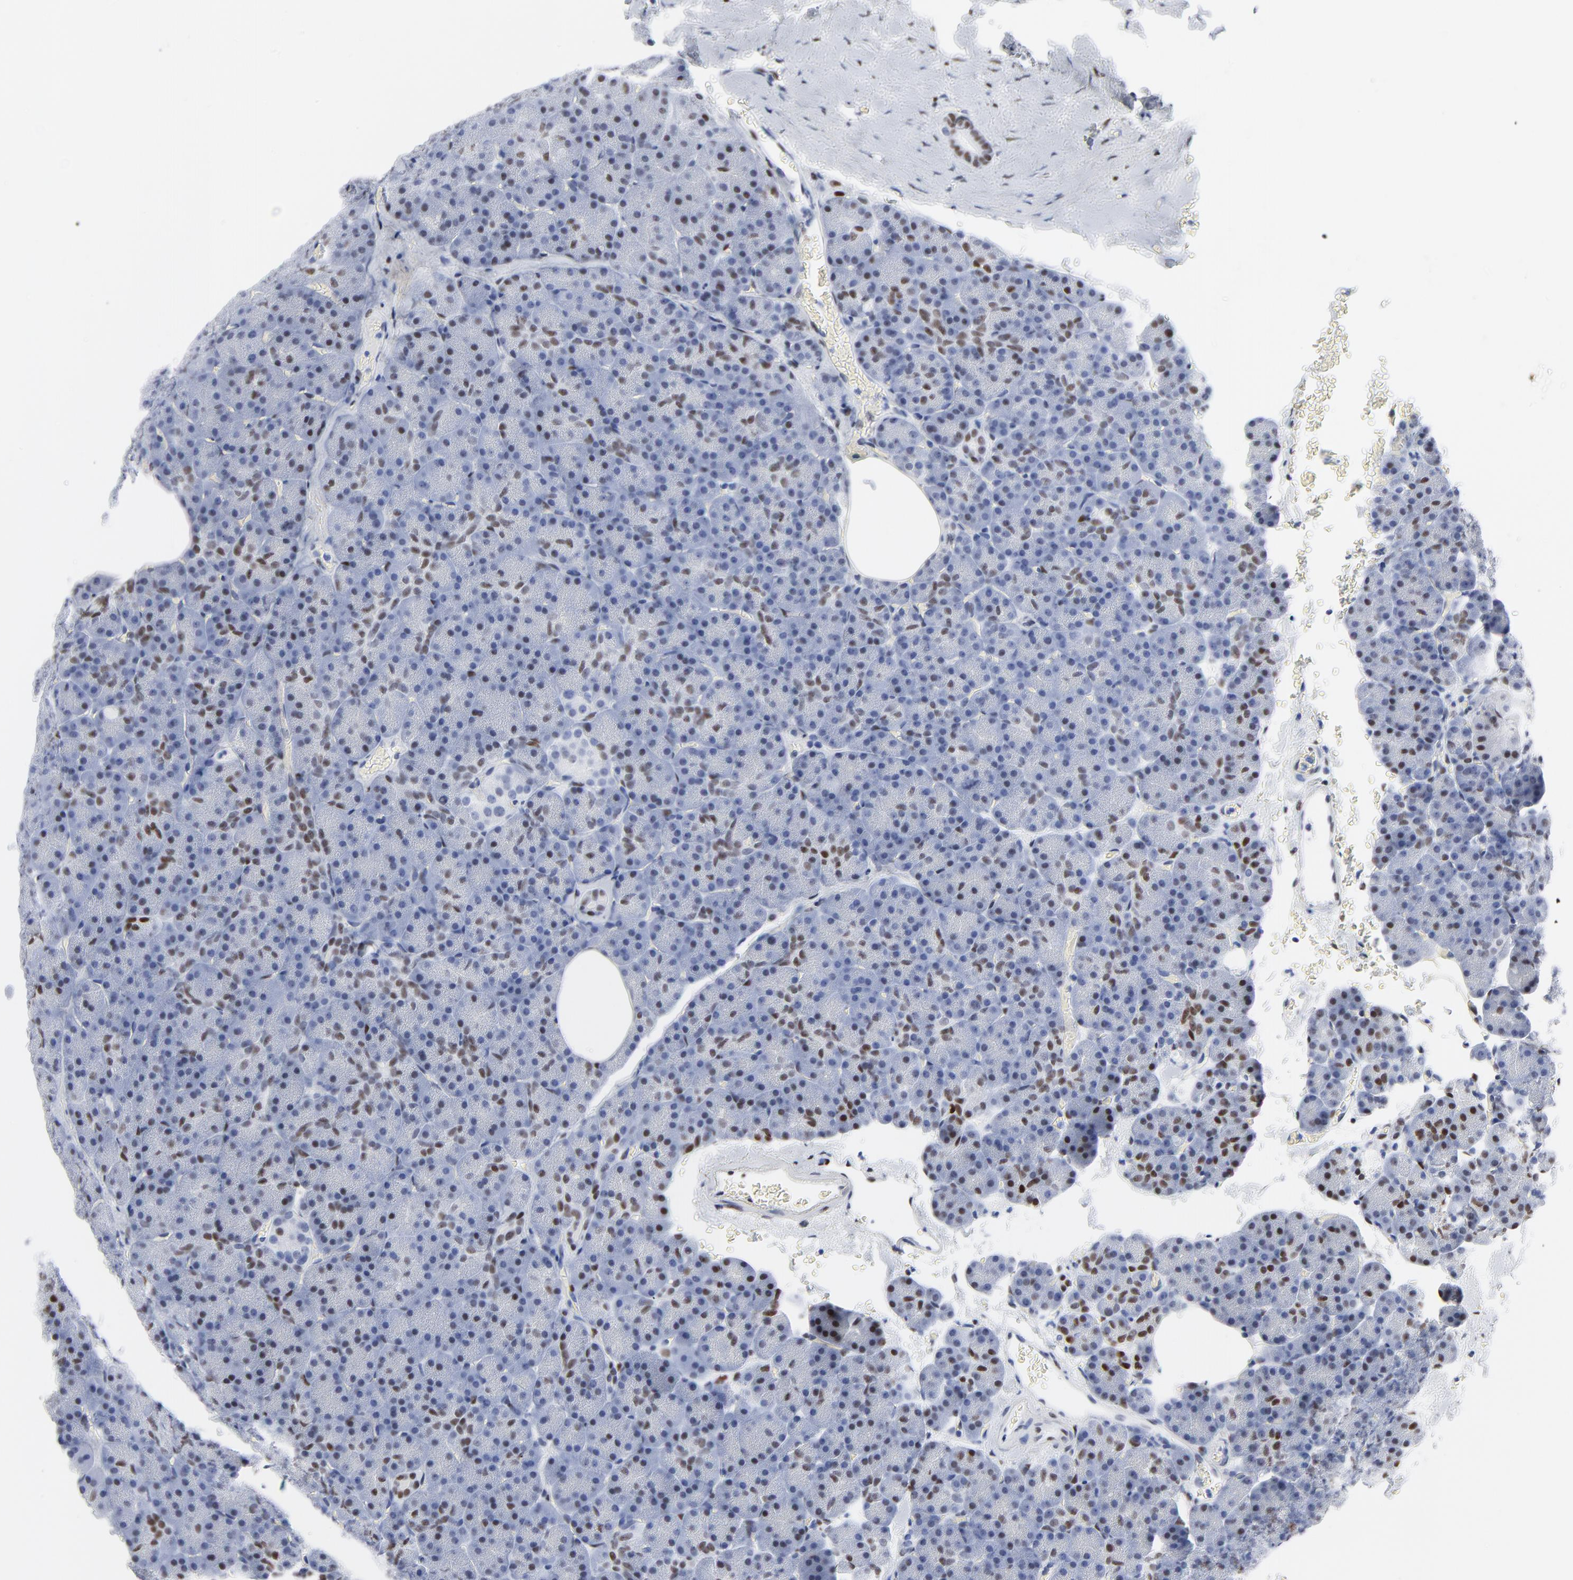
{"staining": {"intensity": "moderate", "quantity": ">75%", "location": "nuclear"}, "tissue": "pancreas", "cell_type": "Exocrine glandular cells", "image_type": "normal", "snomed": [{"axis": "morphology", "description": "Normal tissue, NOS"}, {"axis": "topography", "description": "Pancreas"}], "caption": "The image displays staining of benign pancreas, revealing moderate nuclear protein positivity (brown color) within exocrine glandular cells. Nuclei are stained in blue.", "gene": "JUN", "patient": {"sex": "female", "age": 35}}